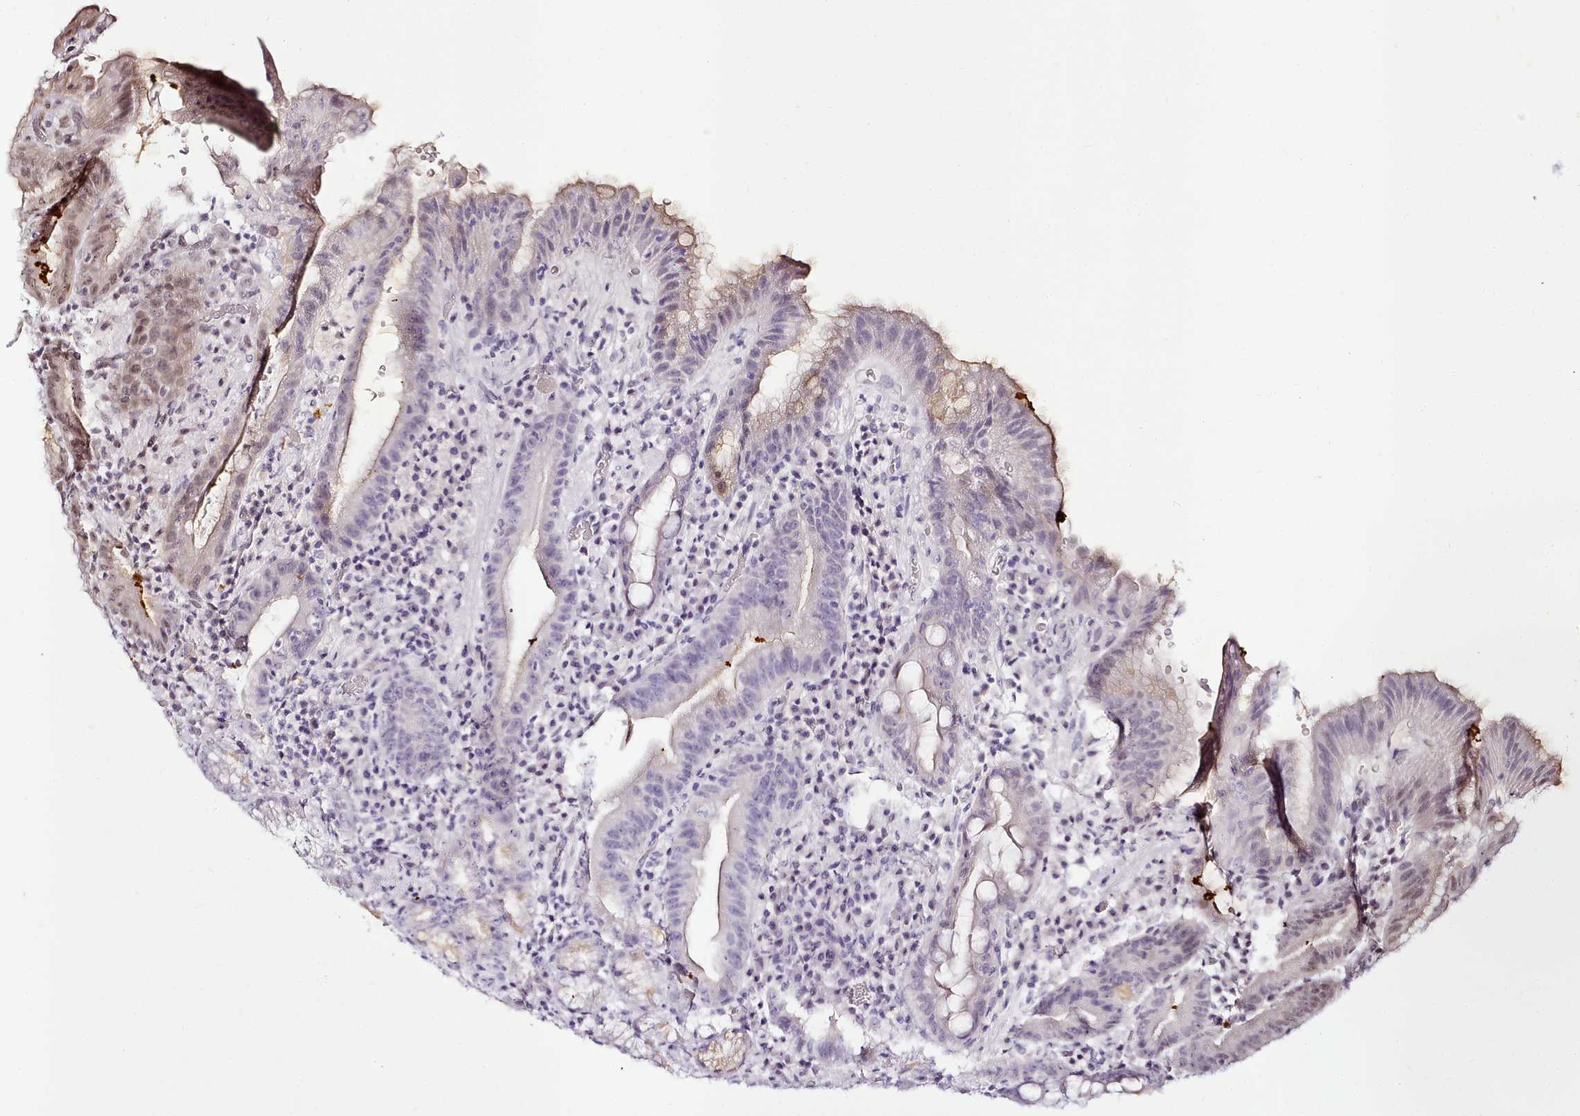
{"staining": {"intensity": "negative", "quantity": "none", "location": "none"}, "tissue": "stomach", "cell_type": "Glandular cells", "image_type": "normal", "snomed": [{"axis": "morphology", "description": "Normal tissue, NOS"}, {"axis": "morphology", "description": "Inflammation, NOS"}, {"axis": "topography", "description": "Stomach"}], "caption": "Stomach stained for a protein using IHC reveals no expression glandular cells.", "gene": "SYT15B", "patient": {"sex": "male", "age": 79}}